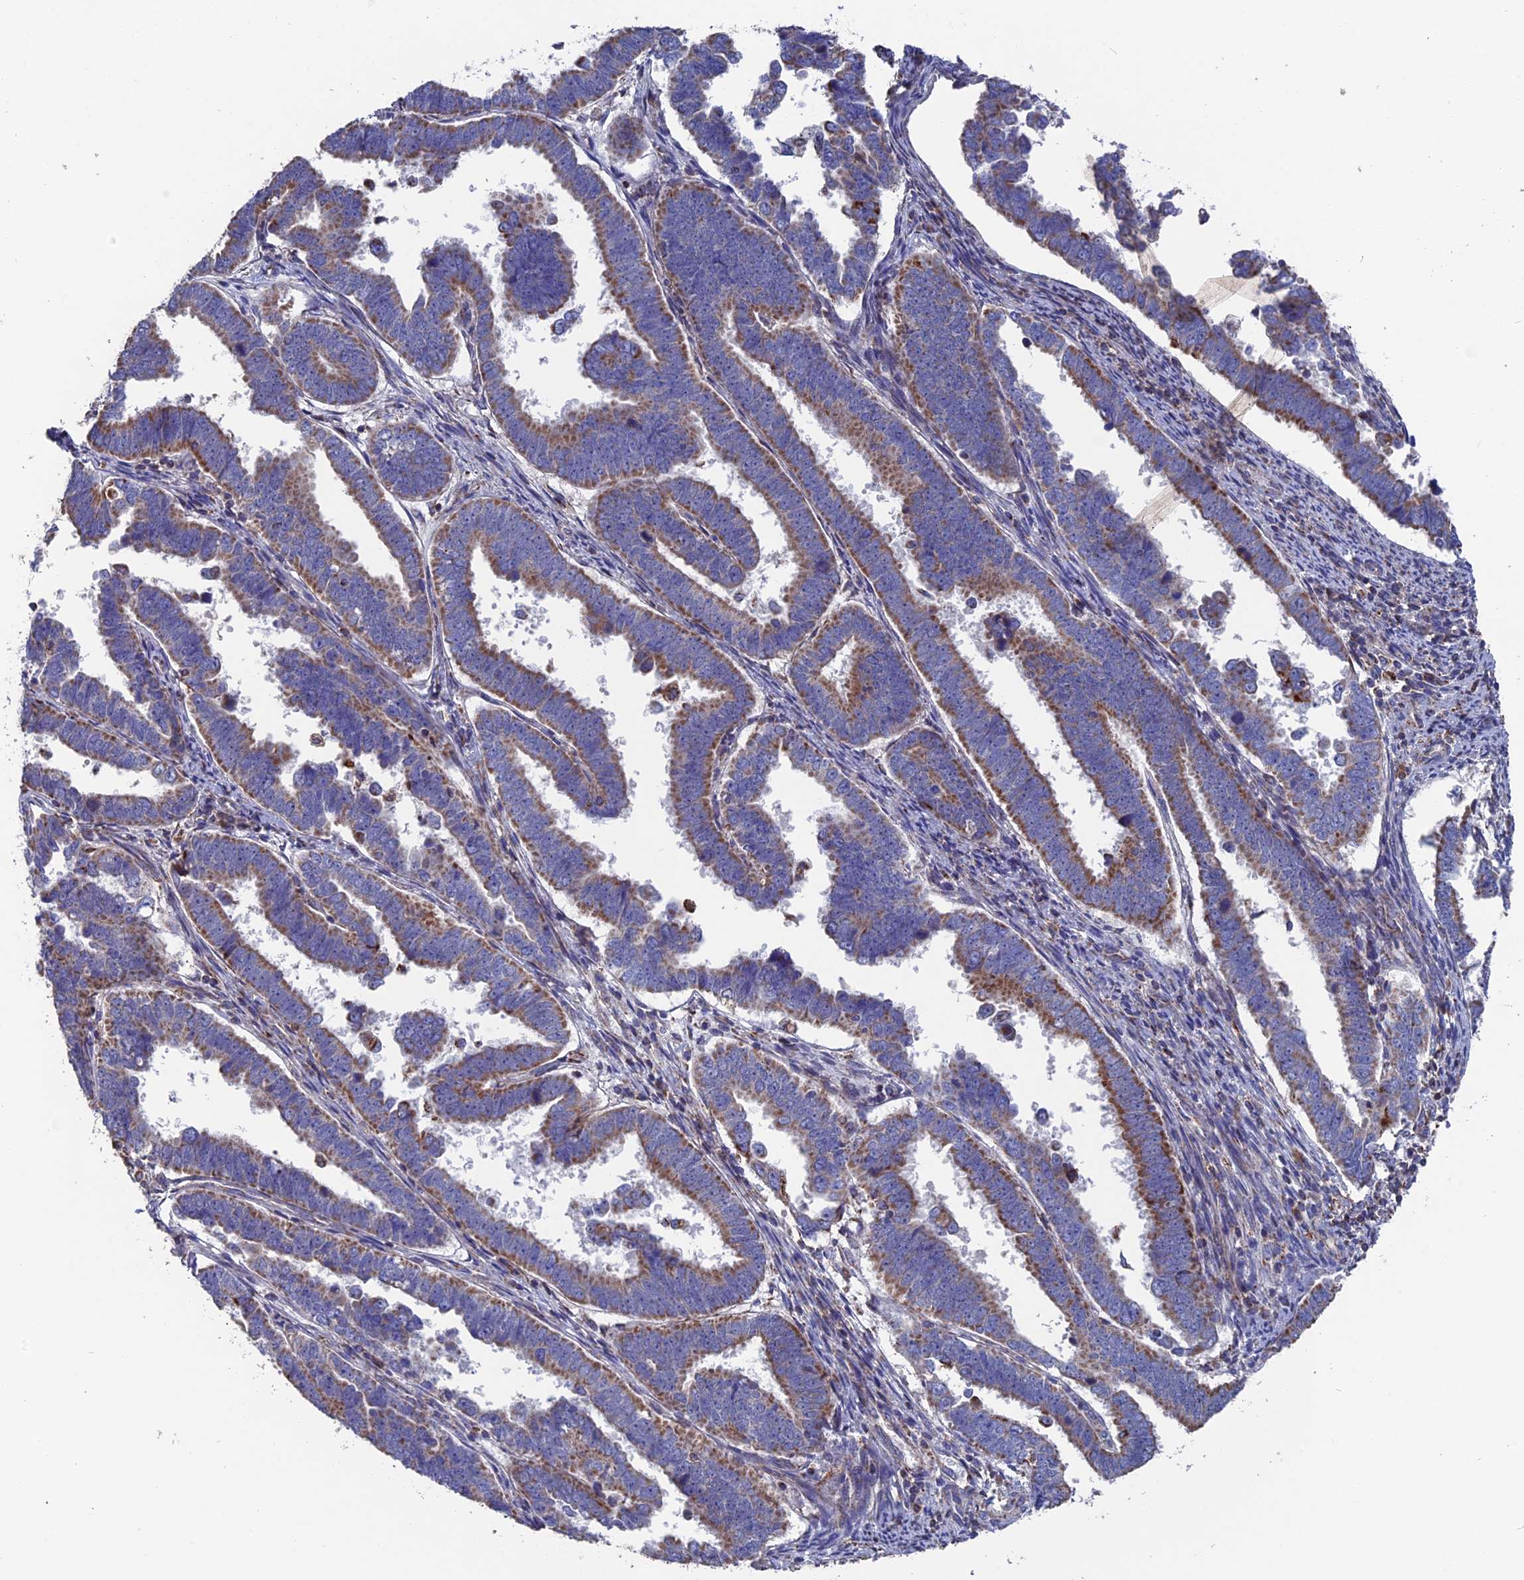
{"staining": {"intensity": "moderate", "quantity": "25%-75%", "location": "cytoplasmic/membranous"}, "tissue": "endometrial cancer", "cell_type": "Tumor cells", "image_type": "cancer", "snomed": [{"axis": "morphology", "description": "Adenocarcinoma, NOS"}, {"axis": "topography", "description": "Endometrium"}], "caption": "The image exhibits a brown stain indicating the presence of a protein in the cytoplasmic/membranous of tumor cells in endometrial adenocarcinoma.", "gene": "TGFA", "patient": {"sex": "female", "age": 75}}